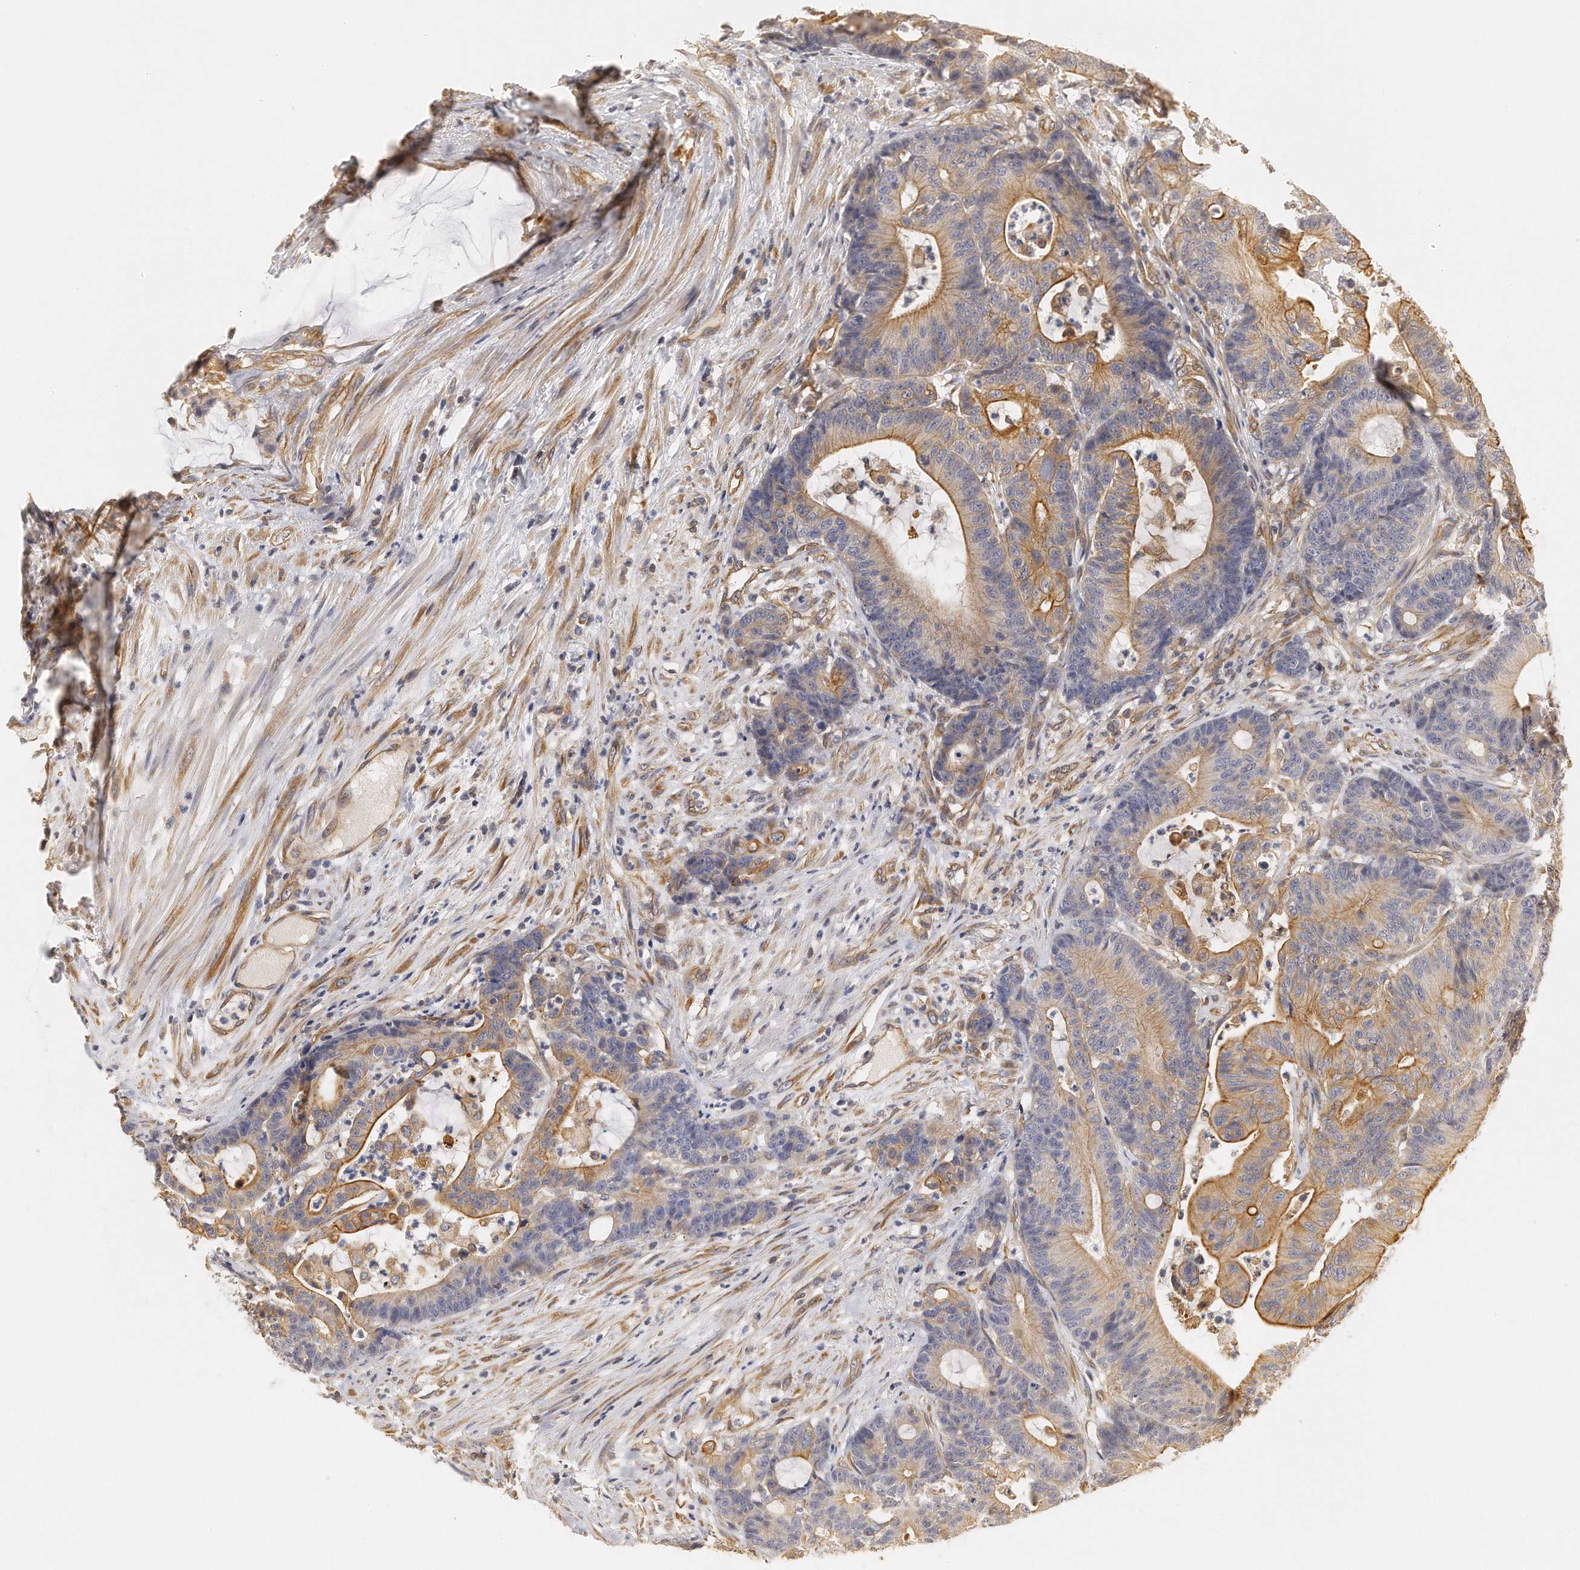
{"staining": {"intensity": "moderate", "quantity": "25%-75%", "location": "cytoplasmic/membranous"}, "tissue": "colorectal cancer", "cell_type": "Tumor cells", "image_type": "cancer", "snomed": [{"axis": "morphology", "description": "Adenocarcinoma, NOS"}, {"axis": "topography", "description": "Colon"}], "caption": "DAB immunohistochemical staining of colorectal cancer (adenocarcinoma) displays moderate cytoplasmic/membranous protein expression in approximately 25%-75% of tumor cells. Using DAB (3,3'-diaminobenzidine) (brown) and hematoxylin (blue) stains, captured at high magnification using brightfield microscopy.", "gene": "CHST7", "patient": {"sex": "female", "age": 84}}